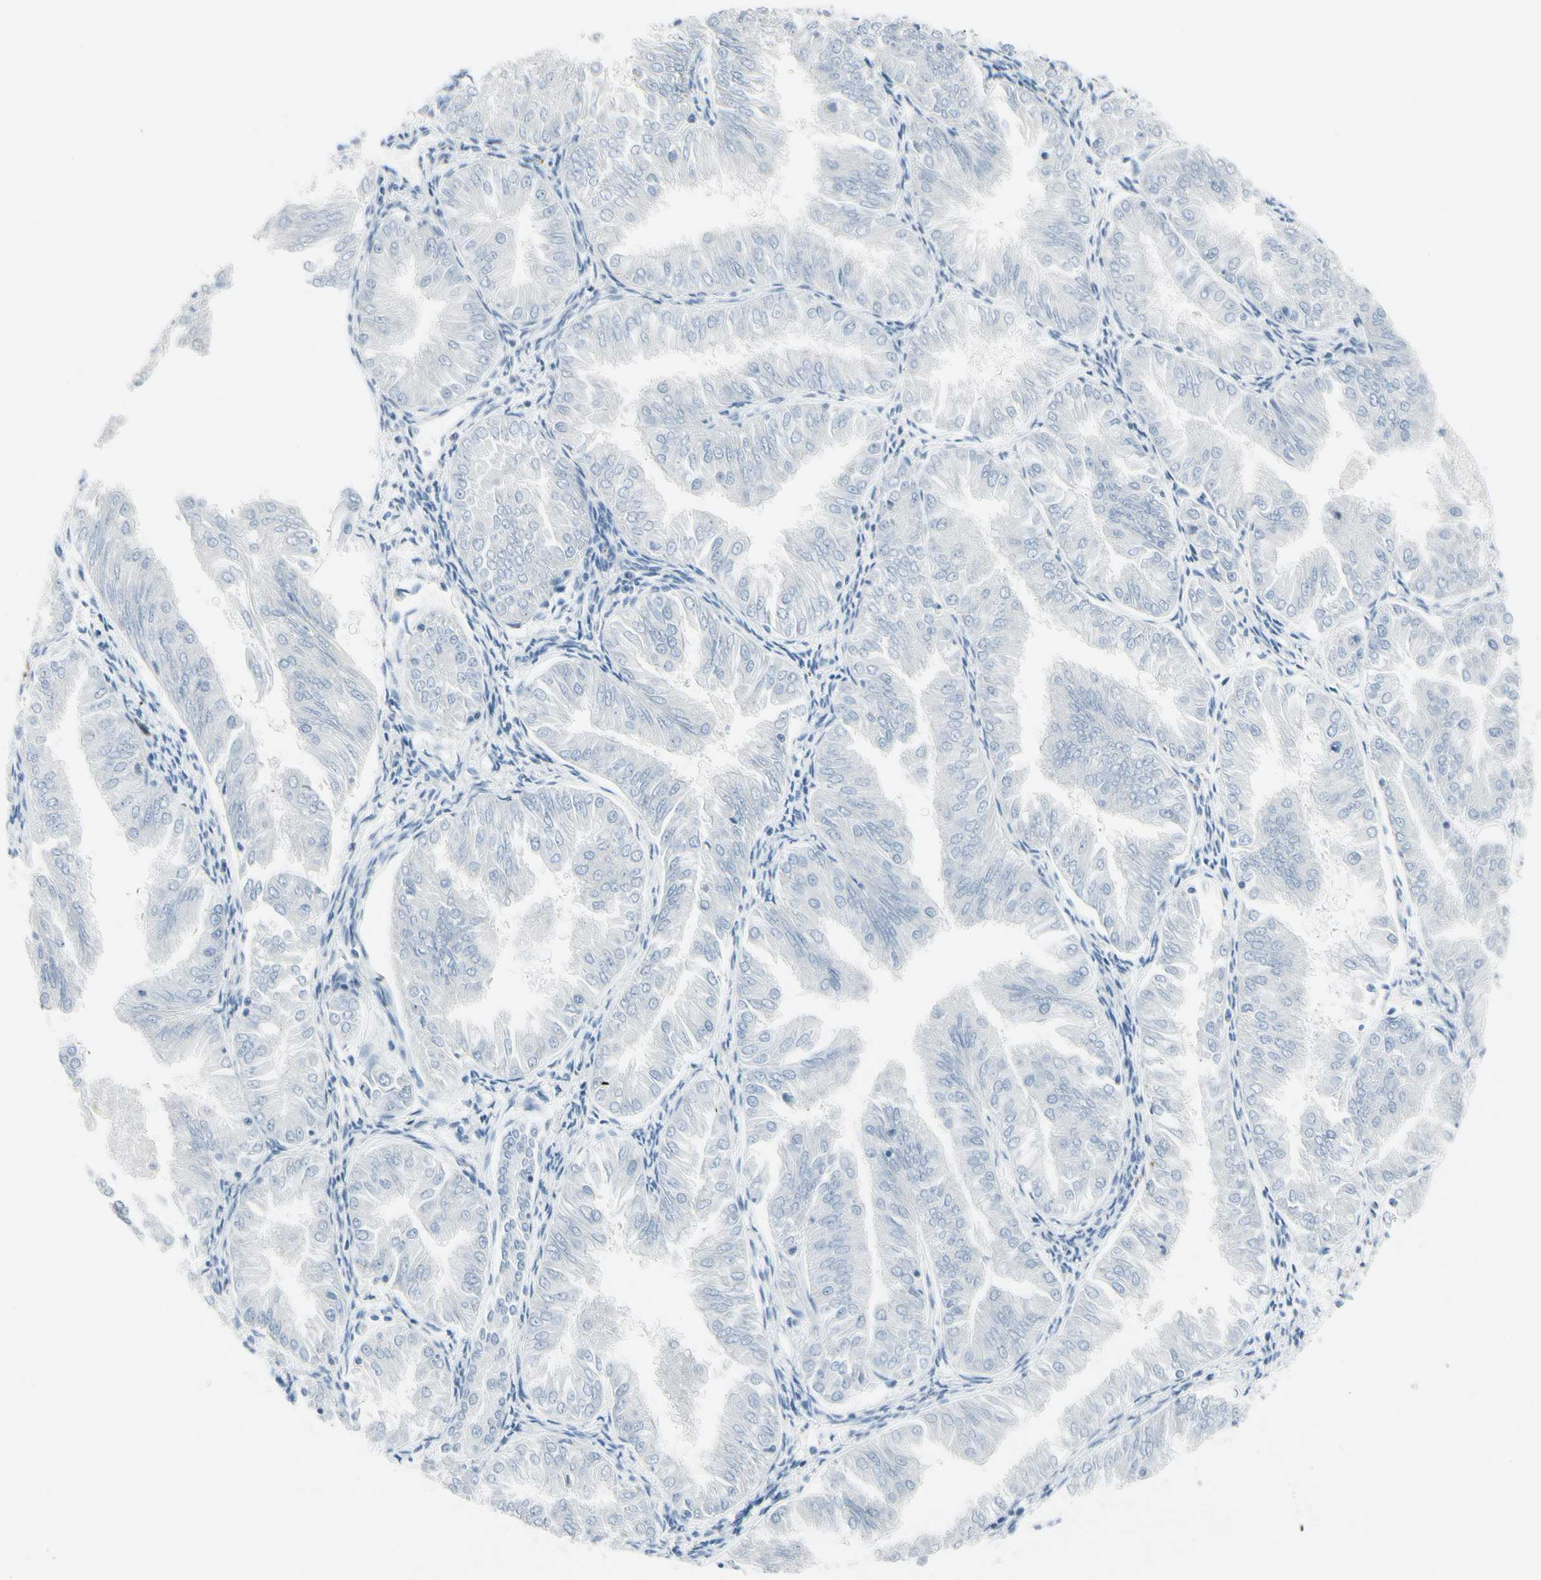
{"staining": {"intensity": "negative", "quantity": "none", "location": "none"}, "tissue": "endometrial cancer", "cell_type": "Tumor cells", "image_type": "cancer", "snomed": [{"axis": "morphology", "description": "Adenocarcinoma, NOS"}, {"axis": "topography", "description": "Endometrium"}], "caption": "High power microscopy image of an immunohistochemistry photomicrograph of endometrial adenocarcinoma, revealing no significant positivity in tumor cells.", "gene": "TRAF1", "patient": {"sex": "female", "age": 53}}